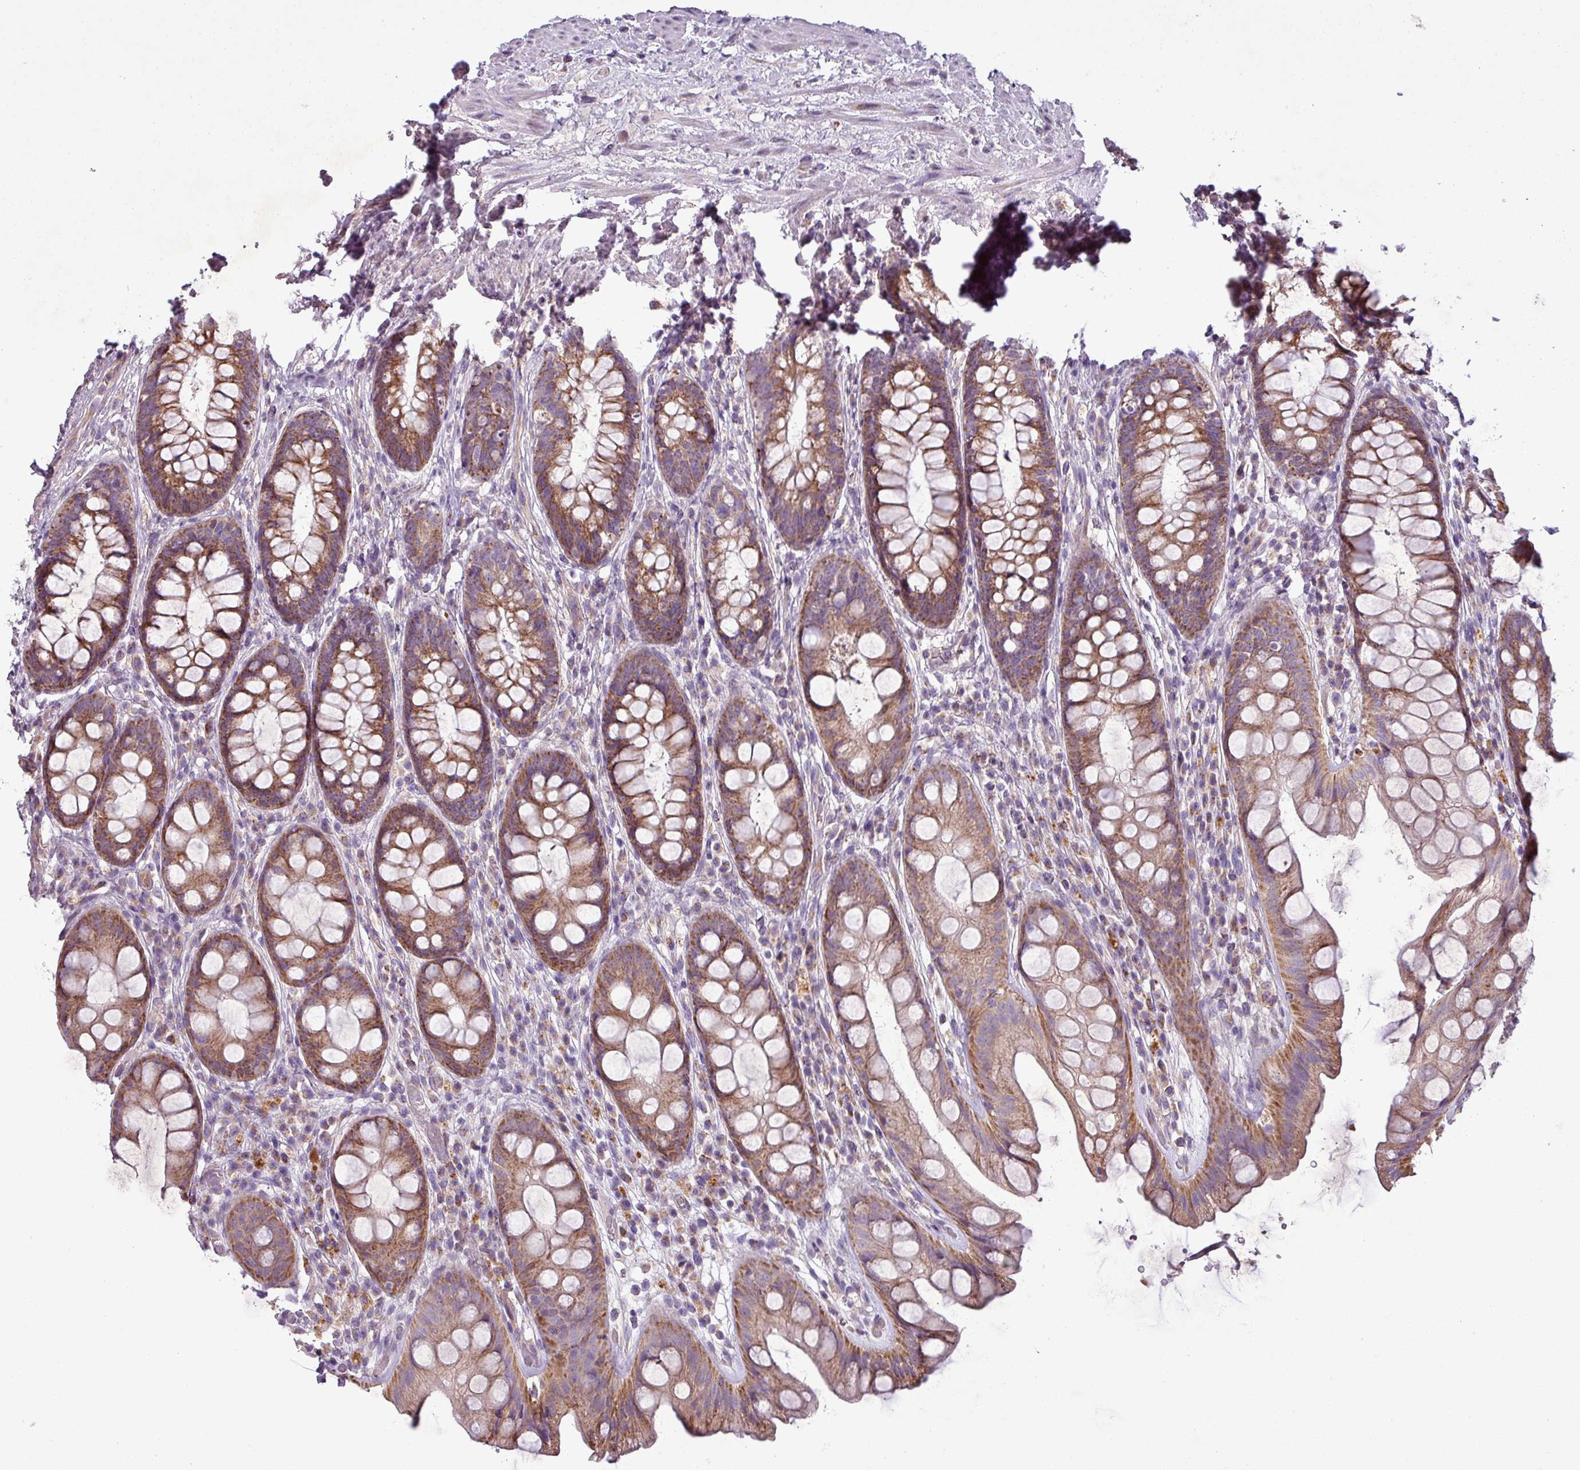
{"staining": {"intensity": "moderate", "quantity": ">75%", "location": "cytoplasmic/membranous"}, "tissue": "rectum", "cell_type": "Glandular cells", "image_type": "normal", "snomed": [{"axis": "morphology", "description": "Normal tissue, NOS"}, {"axis": "topography", "description": "Rectum"}], "caption": "Immunohistochemistry (IHC) of unremarkable rectum demonstrates medium levels of moderate cytoplasmic/membranous expression in approximately >75% of glandular cells.", "gene": "PNMA6A", "patient": {"sex": "male", "age": 74}}